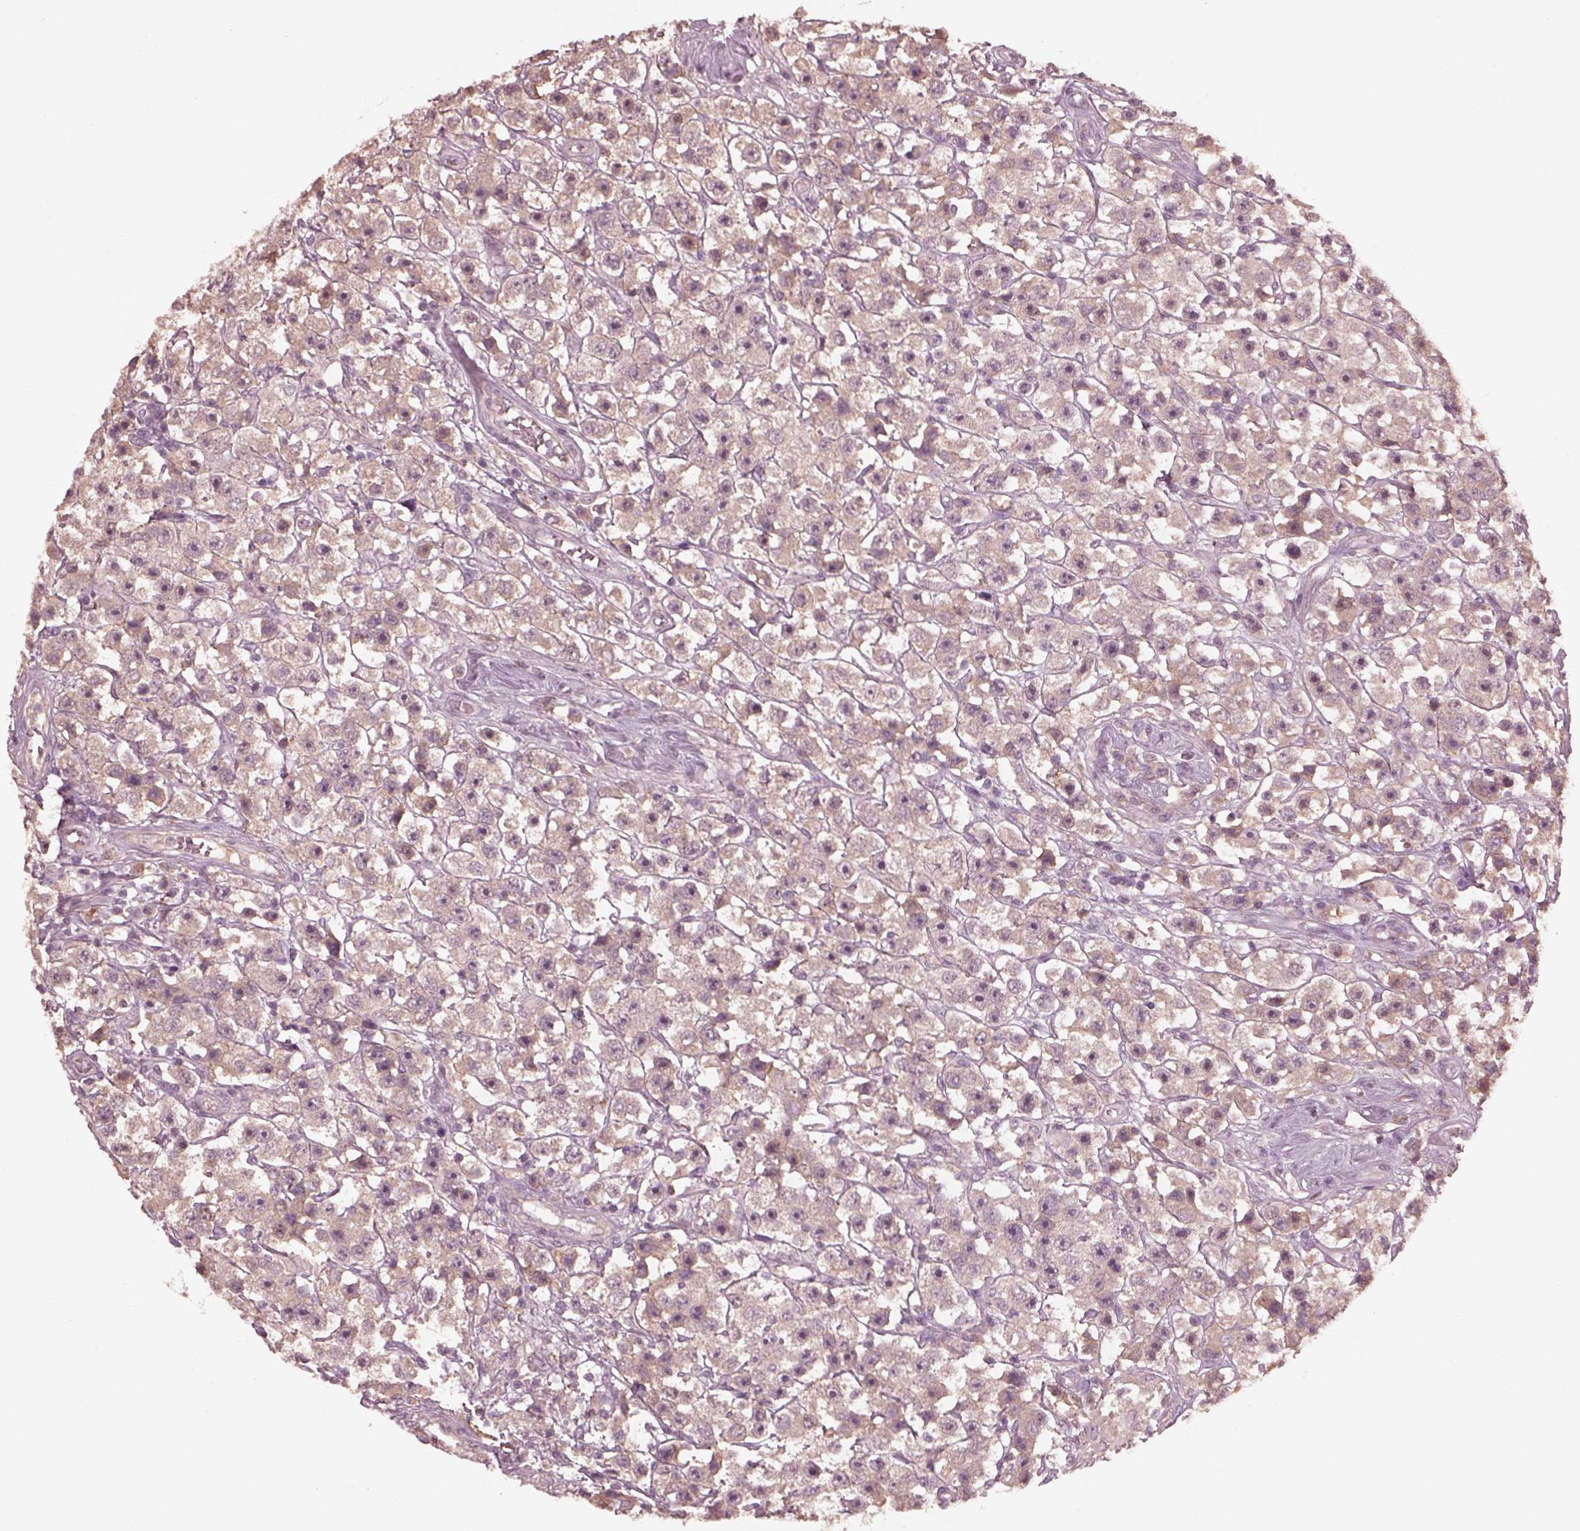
{"staining": {"intensity": "weak", "quantity": "<25%", "location": "cytoplasmic/membranous"}, "tissue": "testis cancer", "cell_type": "Tumor cells", "image_type": "cancer", "snomed": [{"axis": "morphology", "description": "Seminoma, NOS"}, {"axis": "topography", "description": "Testis"}], "caption": "This is an immunohistochemistry image of human testis cancer. There is no positivity in tumor cells.", "gene": "VWA5B1", "patient": {"sex": "male", "age": 45}}